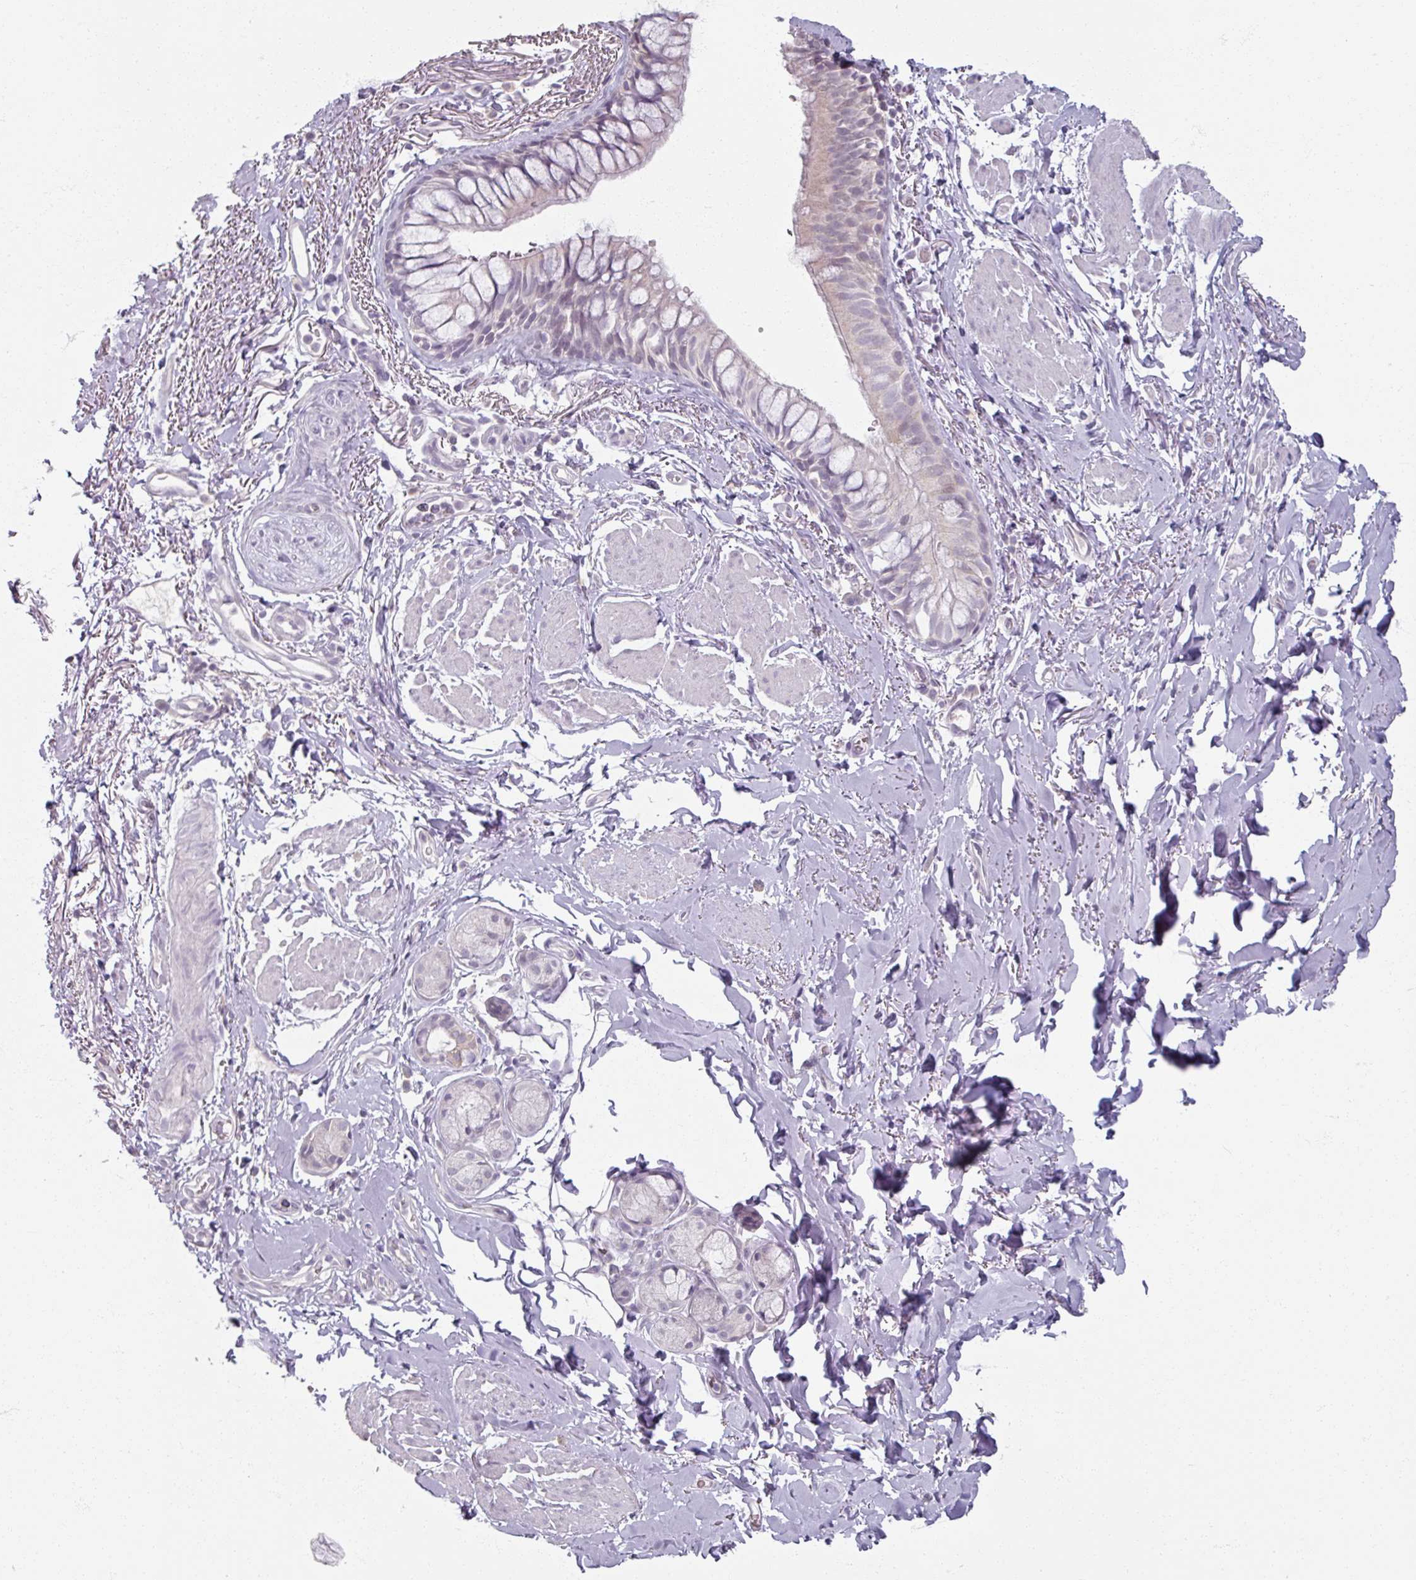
{"staining": {"intensity": "moderate", "quantity": "<25%", "location": "nuclear"}, "tissue": "bronchus", "cell_type": "Respiratory epithelial cells", "image_type": "normal", "snomed": [{"axis": "morphology", "description": "Normal tissue, NOS"}, {"axis": "topography", "description": "Bronchus"}], "caption": "Bronchus stained with DAB IHC shows low levels of moderate nuclear staining in about <25% of respiratory epithelial cells.", "gene": "SOX11", "patient": {"sex": "male", "age": 67}}